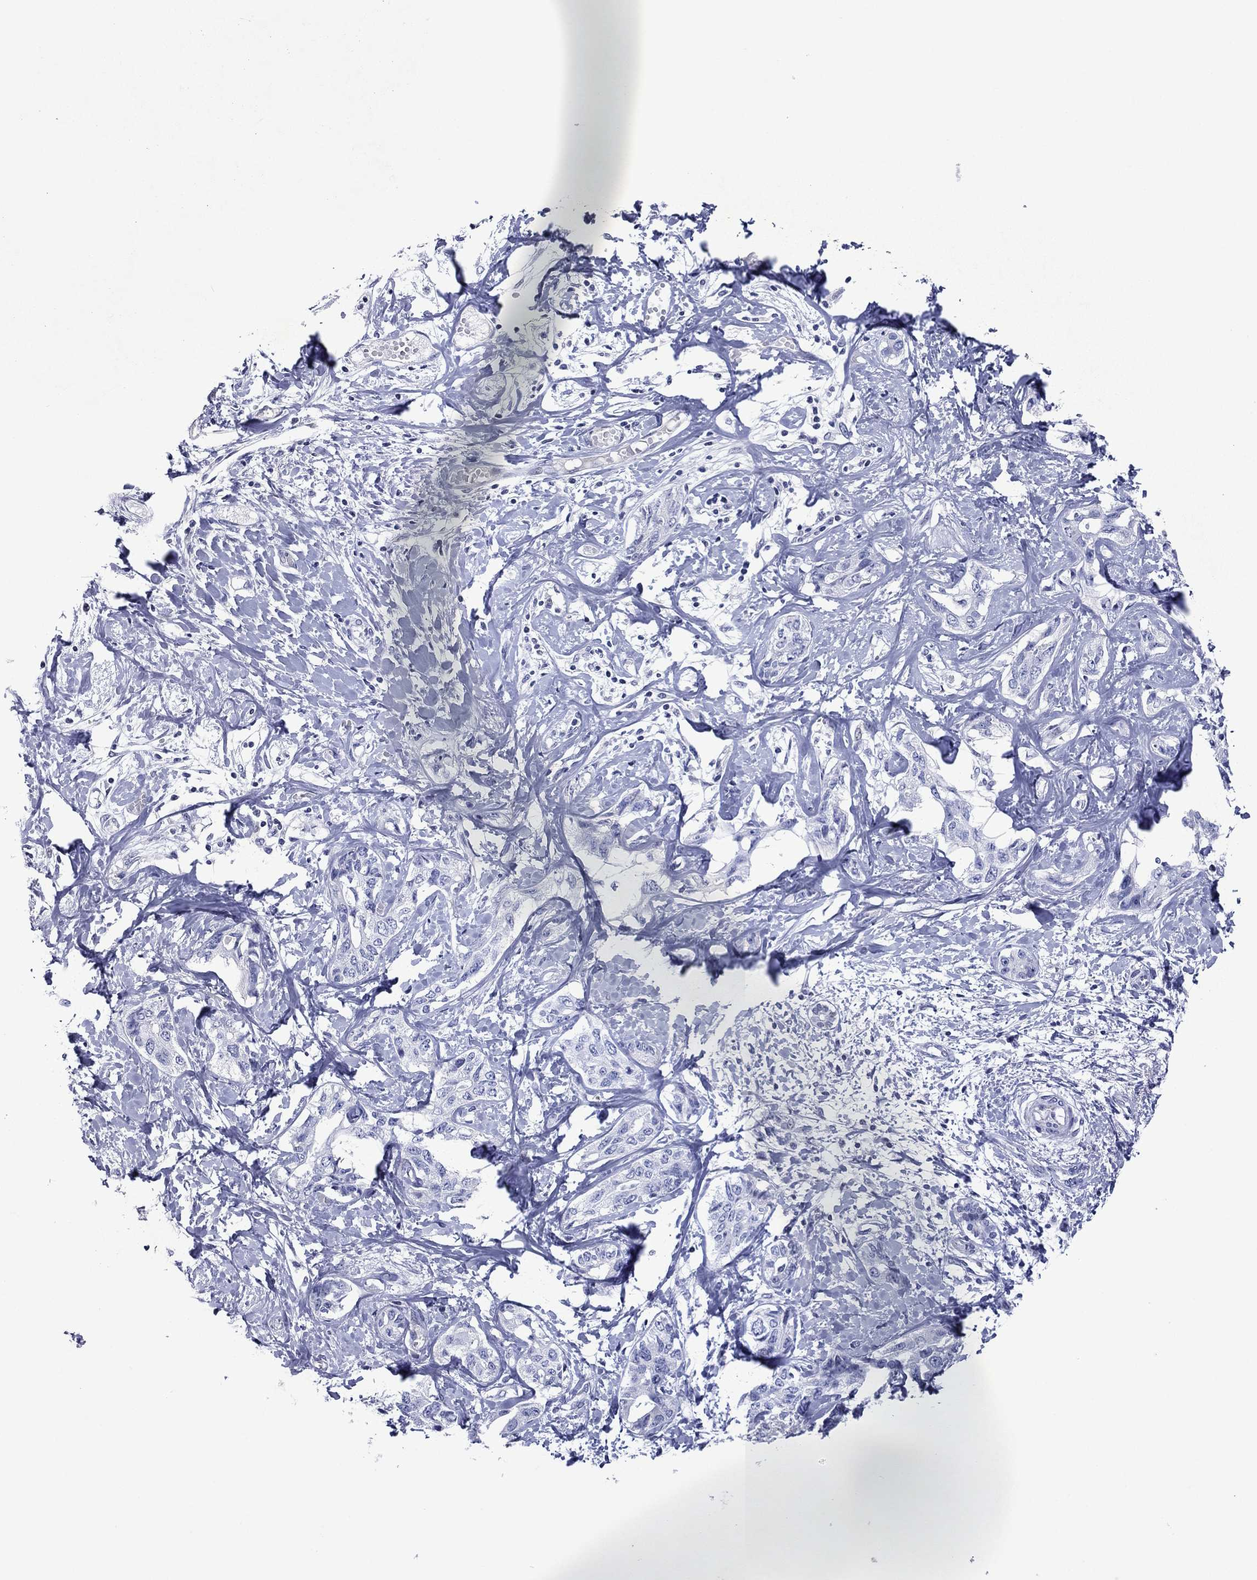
{"staining": {"intensity": "negative", "quantity": "none", "location": "none"}, "tissue": "liver cancer", "cell_type": "Tumor cells", "image_type": "cancer", "snomed": [{"axis": "morphology", "description": "Cholangiocarcinoma"}, {"axis": "topography", "description": "Liver"}], "caption": "Tumor cells are negative for protein expression in human liver cancer (cholangiocarcinoma).", "gene": "PIWIL1", "patient": {"sex": "male", "age": 59}}